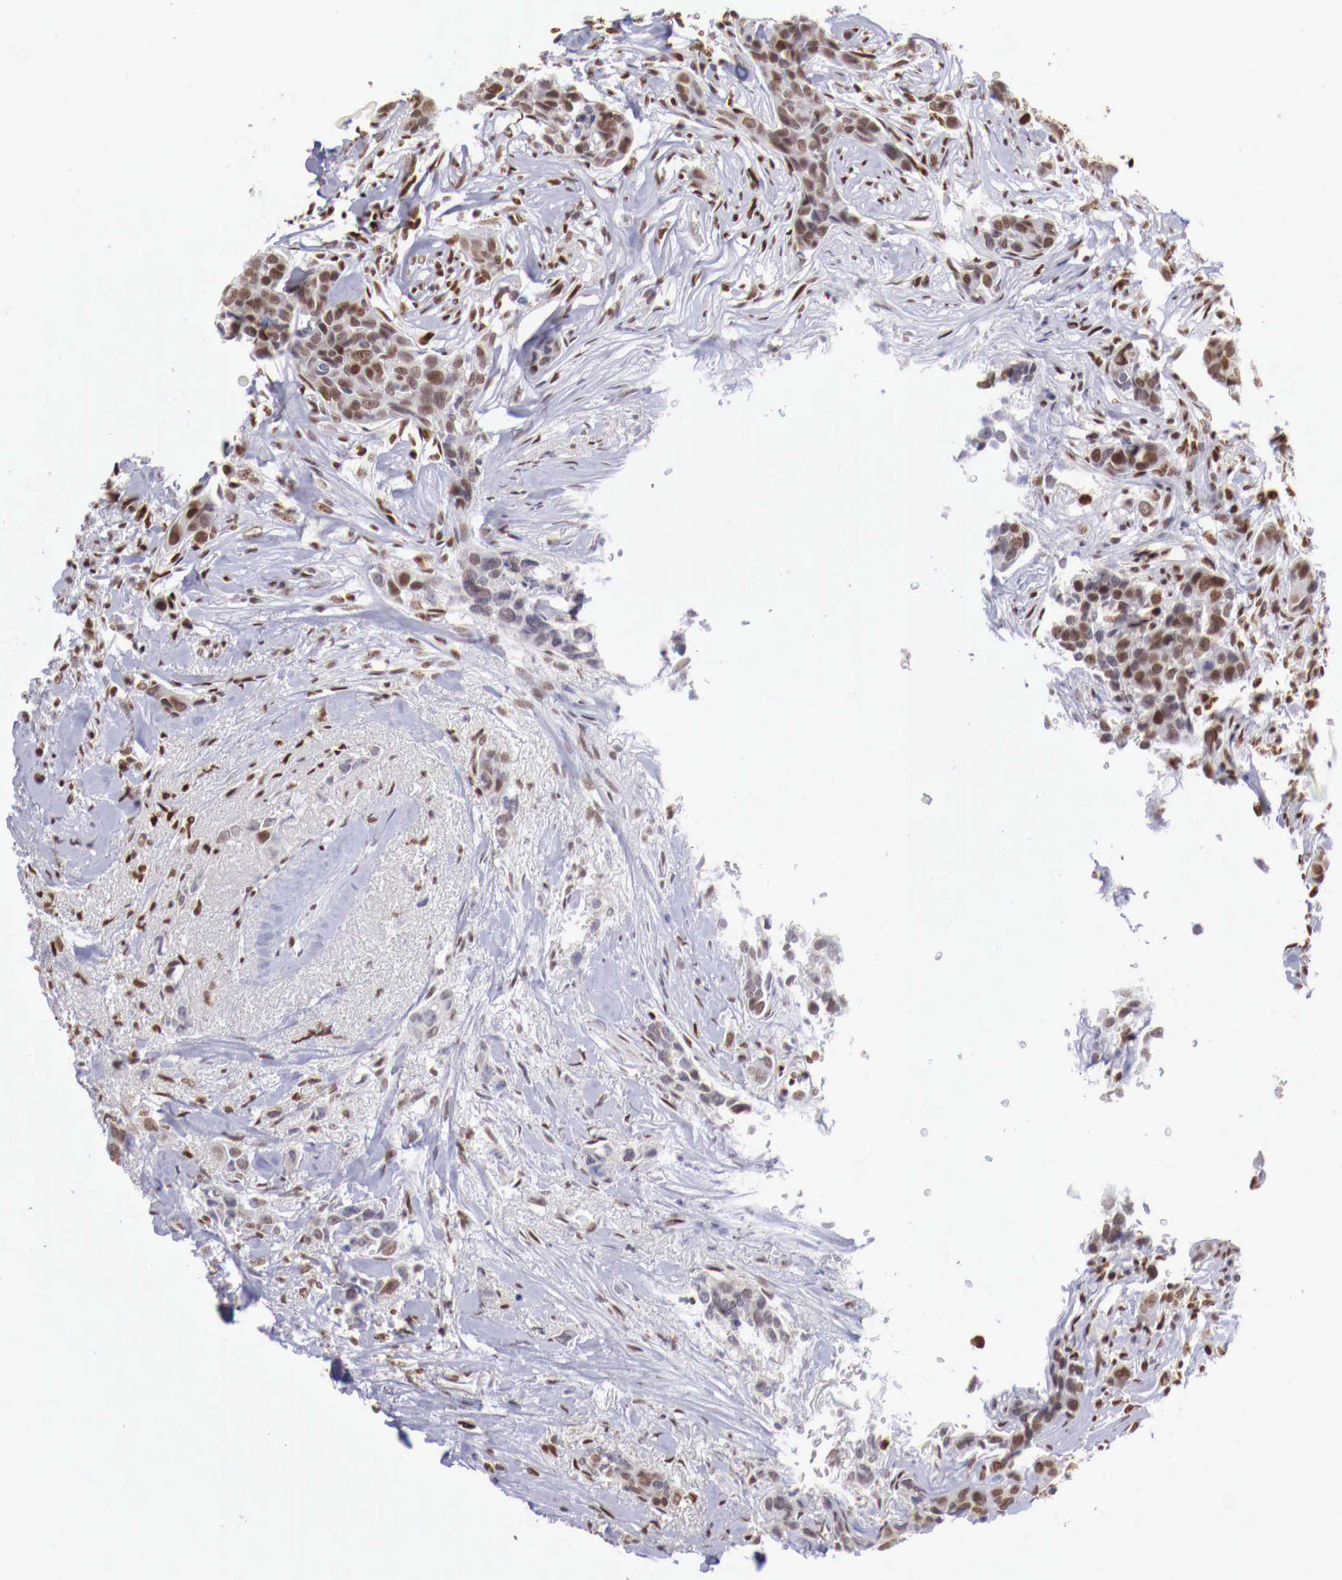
{"staining": {"intensity": "moderate", "quantity": ">75%", "location": "nuclear"}, "tissue": "breast cancer", "cell_type": "Tumor cells", "image_type": "cancer", "snomed": [{"axis": "morphology", "description": "Duct carcinoma"}, {"axis": "topography", "description": "Breast"}], "caption": "Invasive ductal carcinoma (breast) stained with a protein marker shows moderate staining in tumor cells.", "gene": "MAX", "patient": {"sex": "female", "age": 91}}